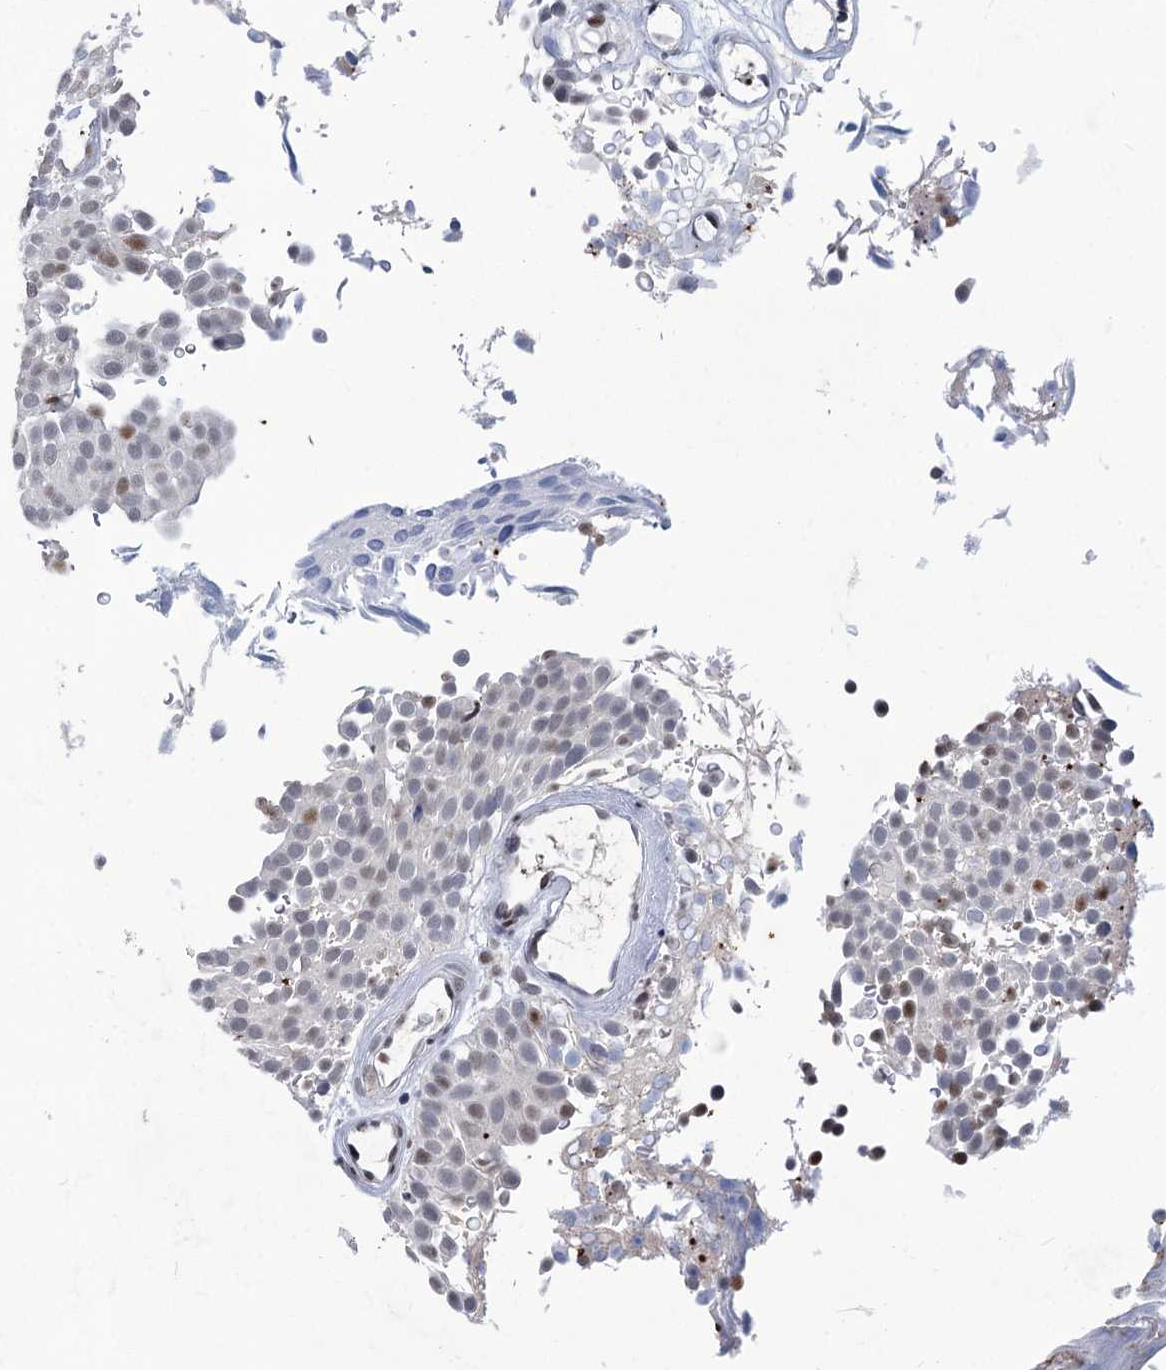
{"staining": {"intensity": "moderate", "quantity": "<25%", "location": "nuclear"}, "tissue": "urothelial cancer", "cell_type": "Tumor cells", "image_type": "cancer", "snomed": [{"axis": "morphology", "description": "Urothelial carcinoma, Low grade"}, {"axis": "topography", "description": "Urinary bladder"}], "caption": "This micrograph displays immunohistochemistry staining of human low-grade urothelial carcinoma, with low moderate nuclear positivity in approximately <25% of tumor cells.", "gene": "MON2", "patient": {"sex": "male", "age": 78}}